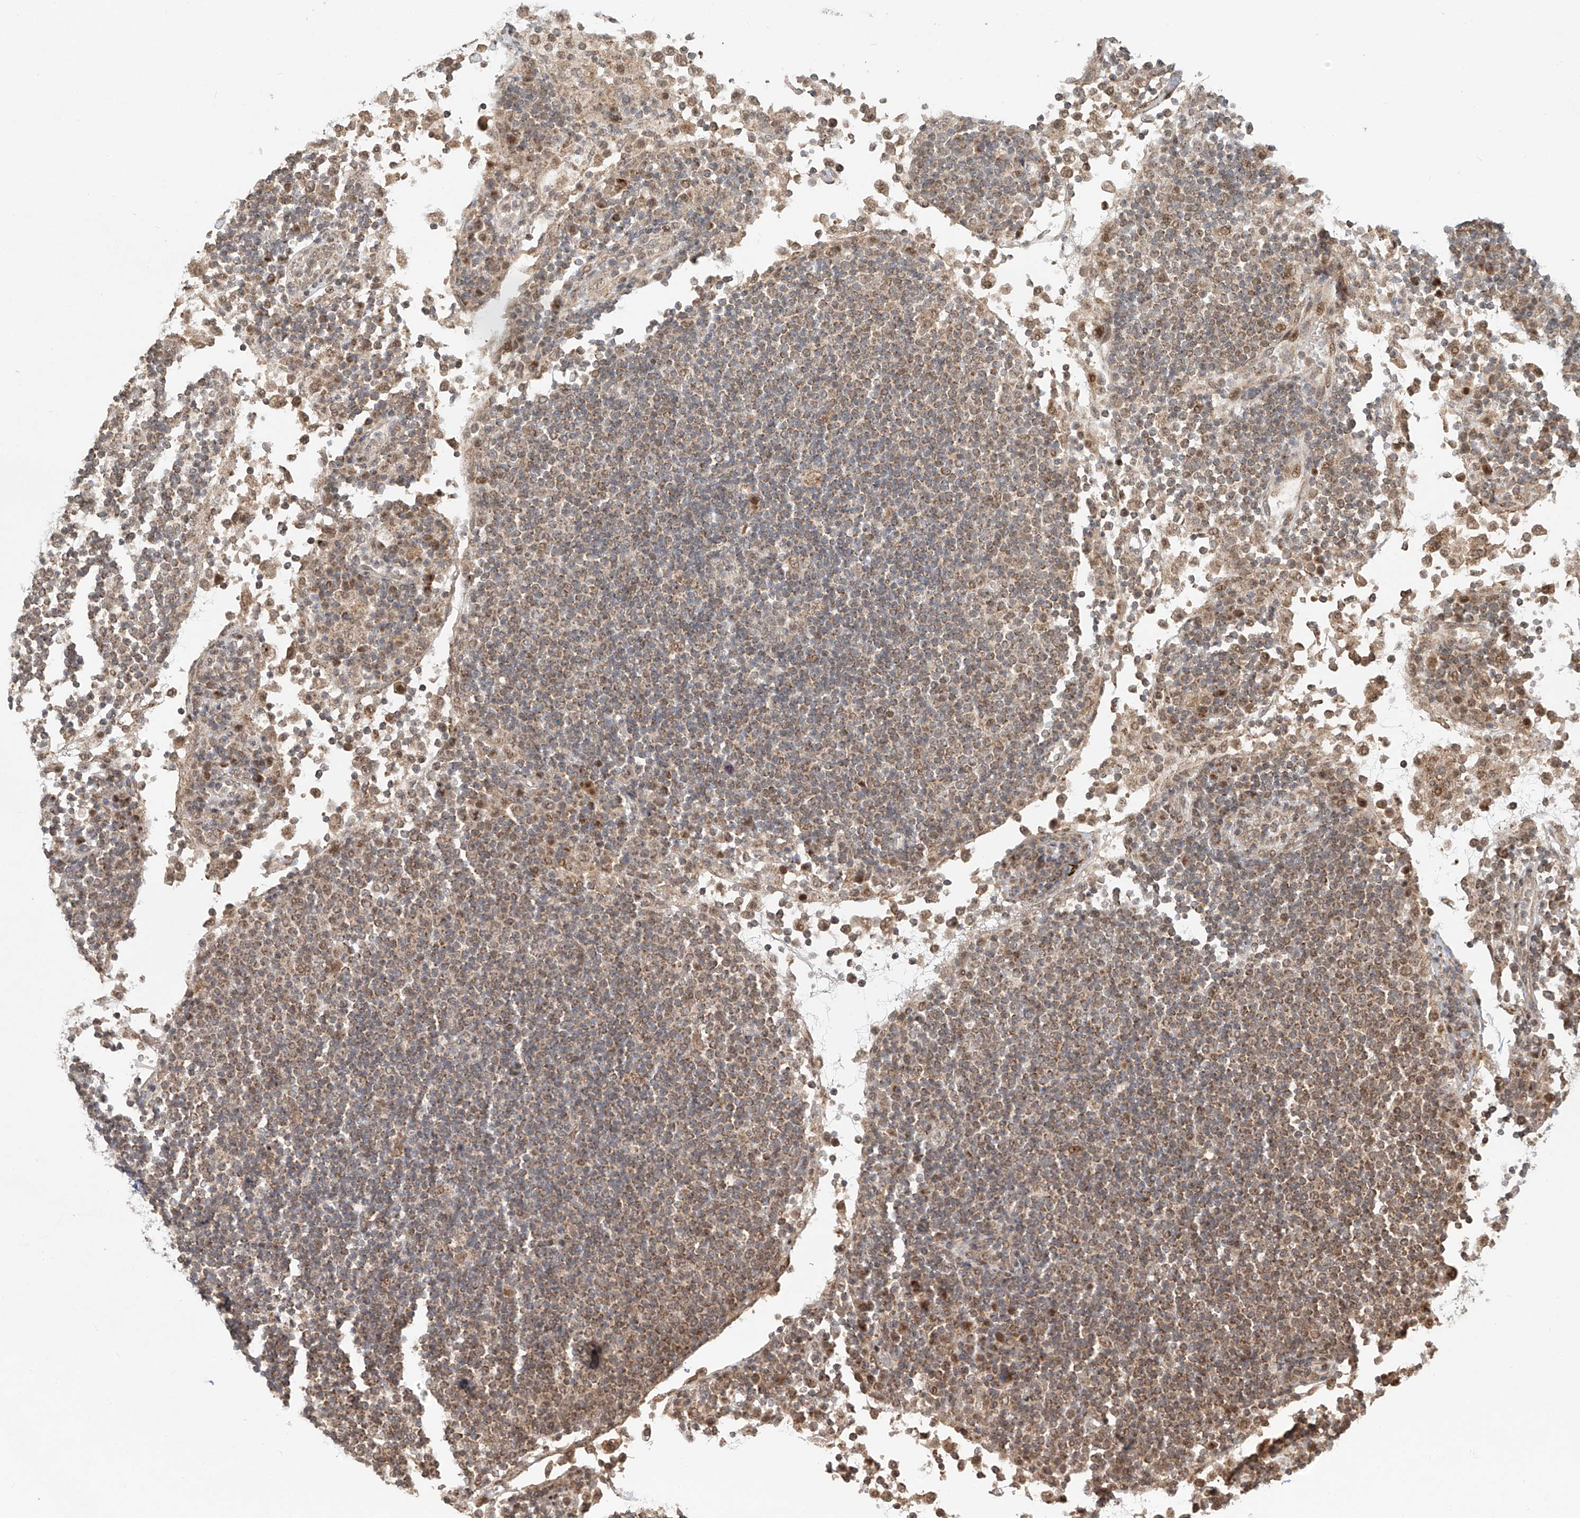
{"staining": {"intensity": "moderate", "quantity": "25%-75%", "location": "cytoplasmic/membranous"}, "tissue": "lymph node", "cell_type": "Non-germinal center cells", "image_type": "normal", "snomed": [{"axis": "morphology", "description": "Normal tissue, NOS"}, {"axis": "topography", "description": "Lymph node"}], "caption": "Non-germinal center cells exhibit medium levels of moderate cytoplasmic/membranous expression in approximately 25%-75% of cells in benign human lymph node. The staining was performed using DAB (3,3'-diaminobenzidine) to visualize the protein expression in brown, while the nuclei were stained in blue with hematoxylin (Magnification: 20x).", "gene": "SYTL3", "patient": {"sex": "female", "age": 53}}